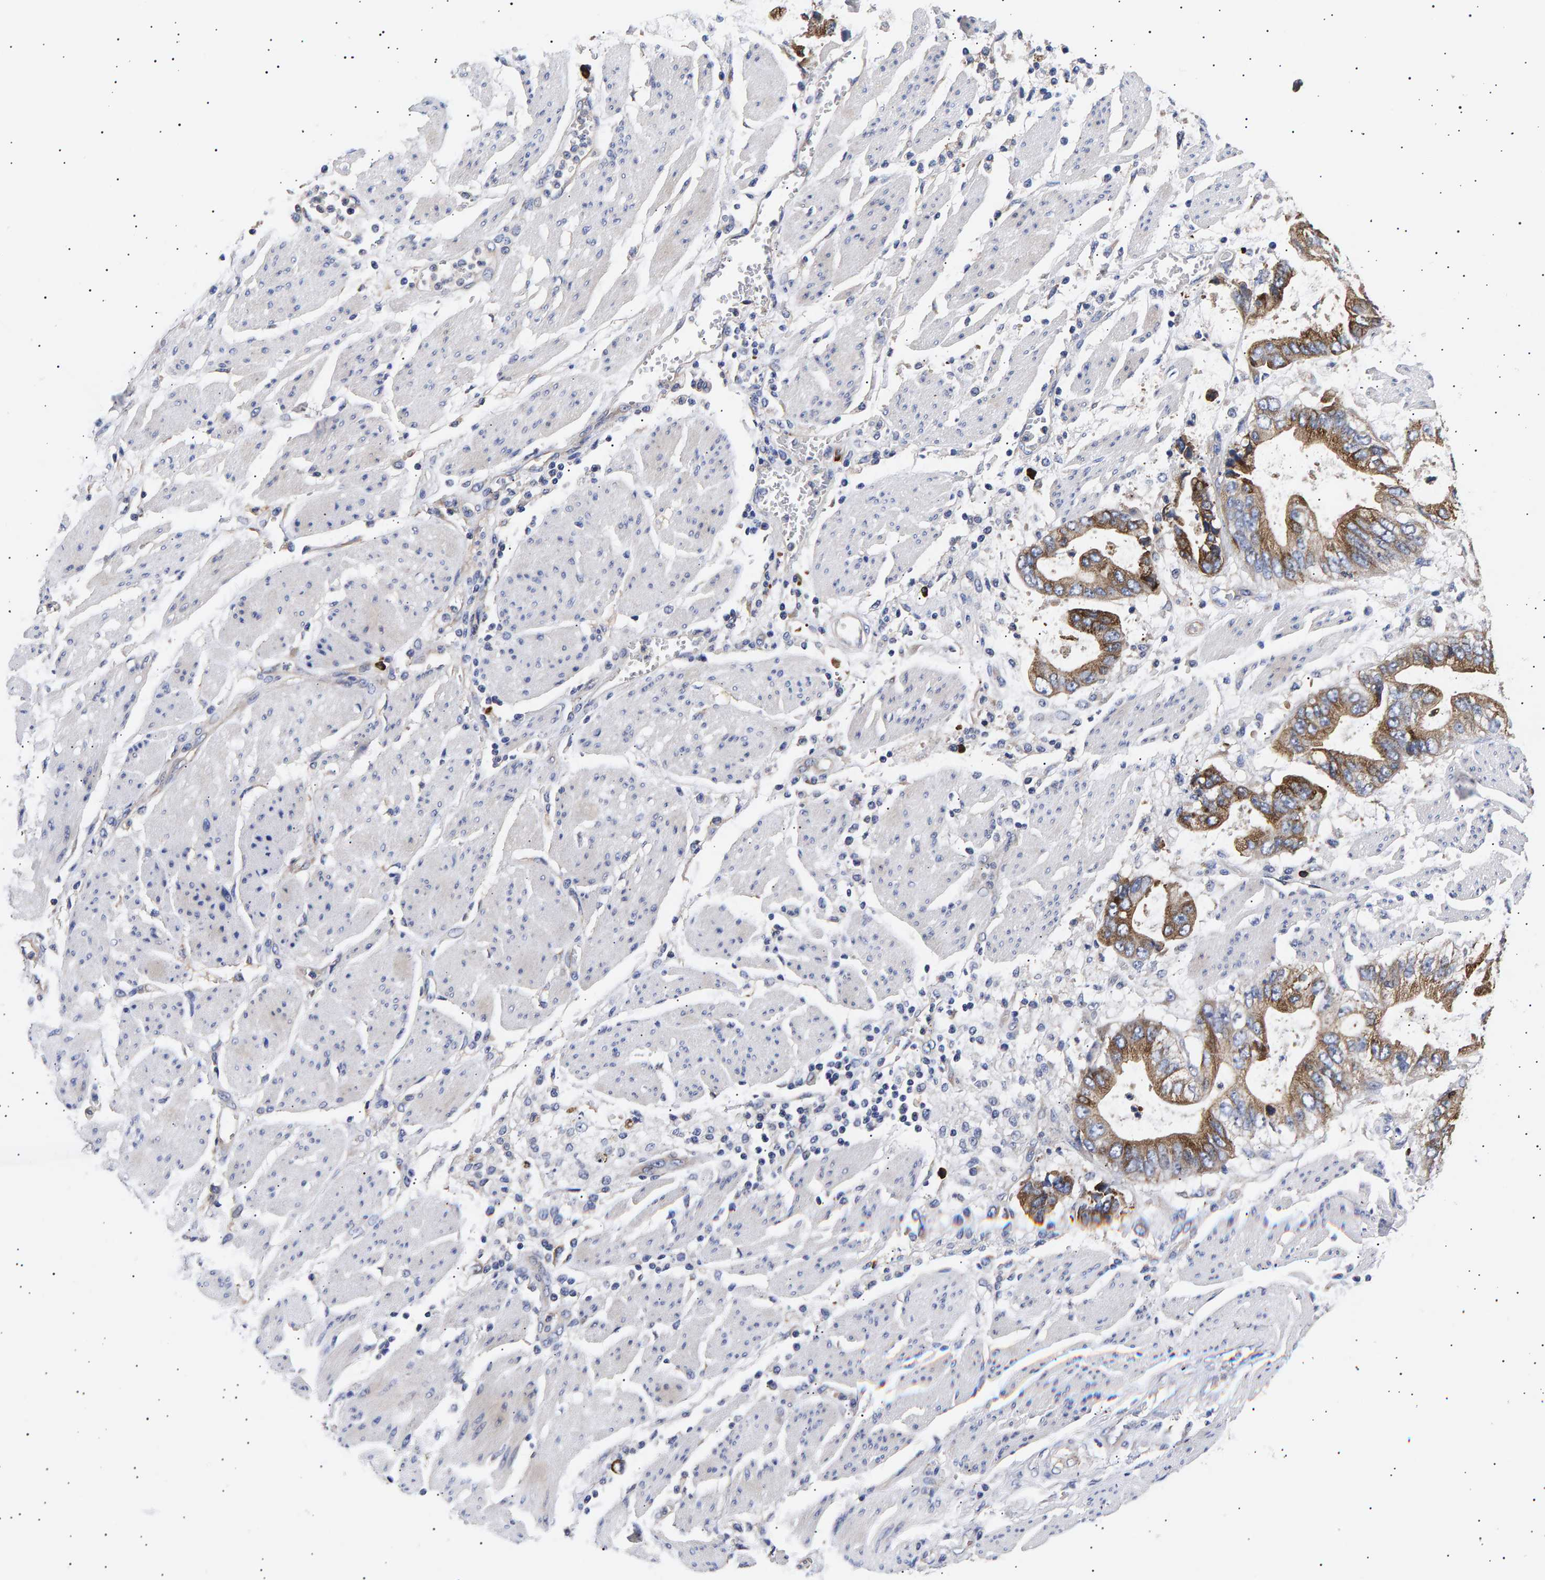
{"staining": {"intensity": "moderate", "quantity": ">75%", "location": "cytoplasmic/membranous"}, "tissue": "stomach cancer", "cell_type": "Tumor cells", "image_type": "cancer", "snomed": [{"axis": "morphology", "description": "Normal tissue, NOS"}, {"axis": "morphology", "description": "Adenocarcinoma, NOS"}, {"axis": "topography", "description": "Stomach"}], "caption": "Stomach adenocarcinoma stained with a protein marker demonstrates moderate staining in tumor cells.", "gene": "ANKRD40", "patient": {"sex": "male", "age": 62}}